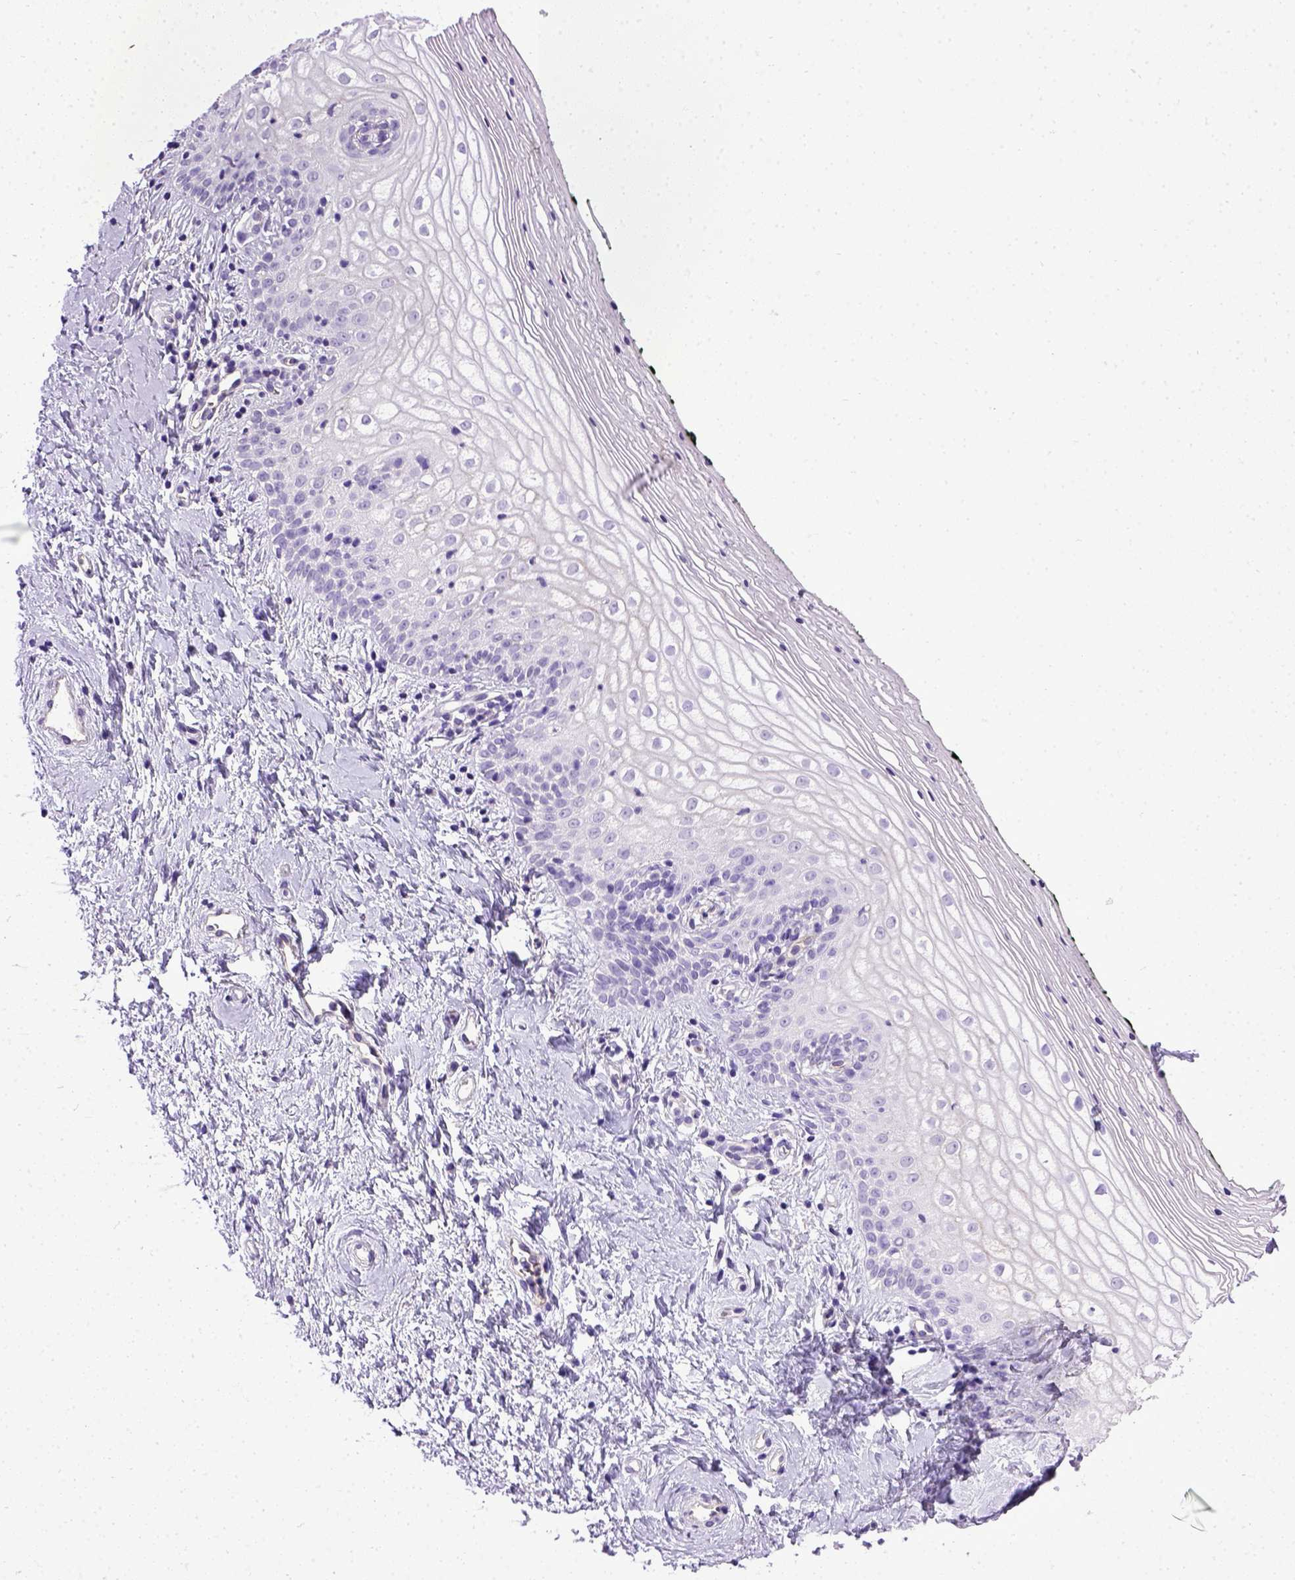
{"staining": {"intensity": "negative", "quantity": "none", "location": "none"}, "tissue": "vagina", "cell_type": "Squamous epithelial cells", "image_type": "normal", "snomed": [{"axis": "morphology", "description": "Normal tissue, NOS"}, {"axis": "topography", "description": "Vagina"}], "caption": "DAB immunohistochemical staining of unremarkable human vagina exhibits no significant expression in squamous epithelial cells. (Stains: DAB immunohistochemistry (IHC) with hematoxylin counter stain, Microscopy: brightfield microscopy at high magnification).", "gene": "ENG", "patient": {"sex": "female", "age": 47}}